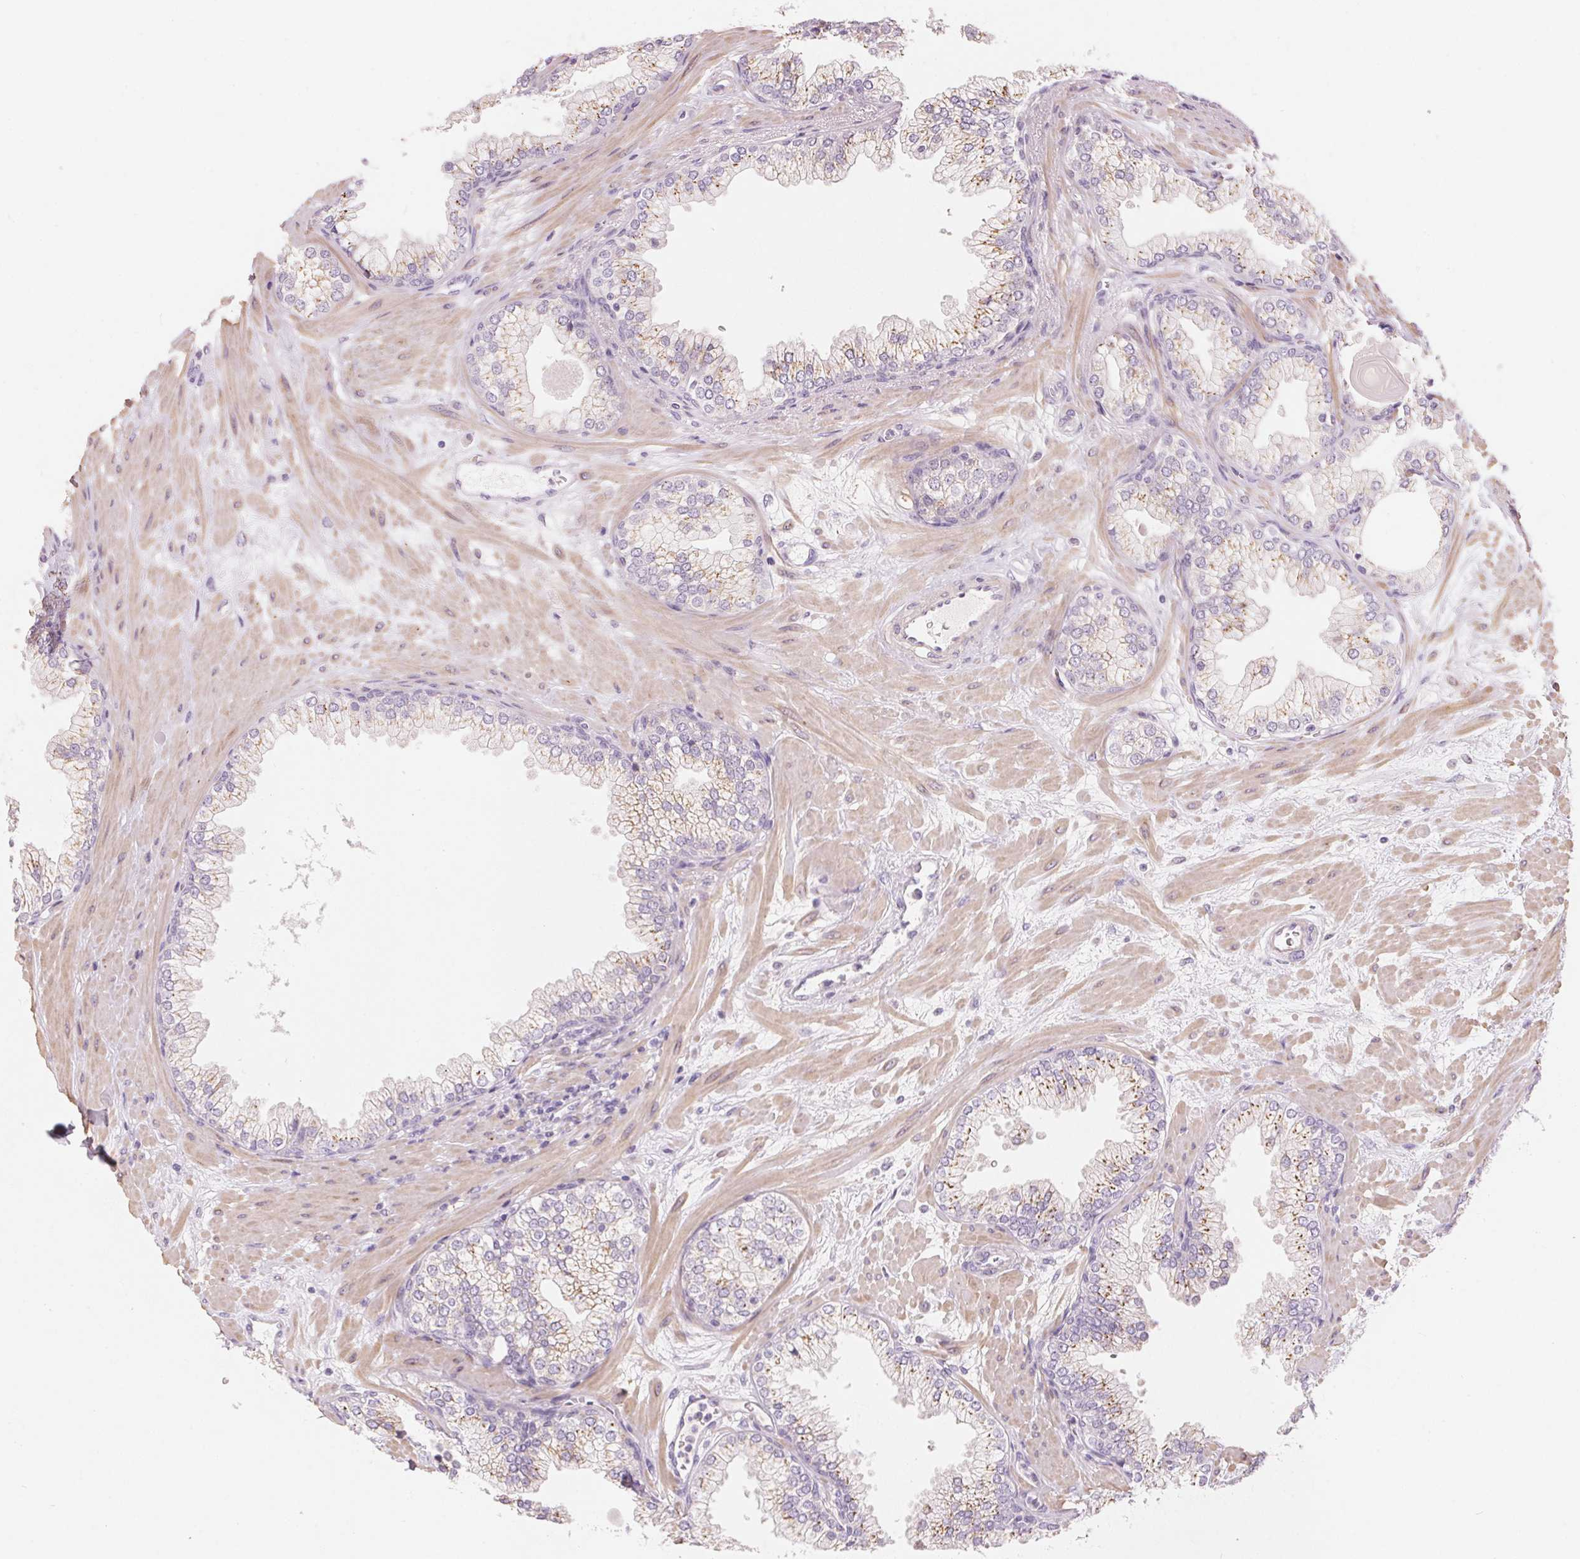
{"staining": {"intensity": "weak", "quantity": ">75%", "location": "cytoplasmic/membranous"}, "tissue": "prostate", "cell_type": "Glandular cells", "image_type": "normal", "snomed": [{"axis": "morphology", "description": "Normal tissue, NOS"}, {"axis": "topography", "description": "Prostate"}, {"axis": "topography", "description": "Peripheral nerve tissue"}], "caption": "This image displays immunohistochemistry (IHC) staining of unremarkable prostate, with low weak cytoplasmic/membranous expression in about >75% of glandular cells.", "gene": "DRAM2", "patient": {"sex": "male", "age": 61}}